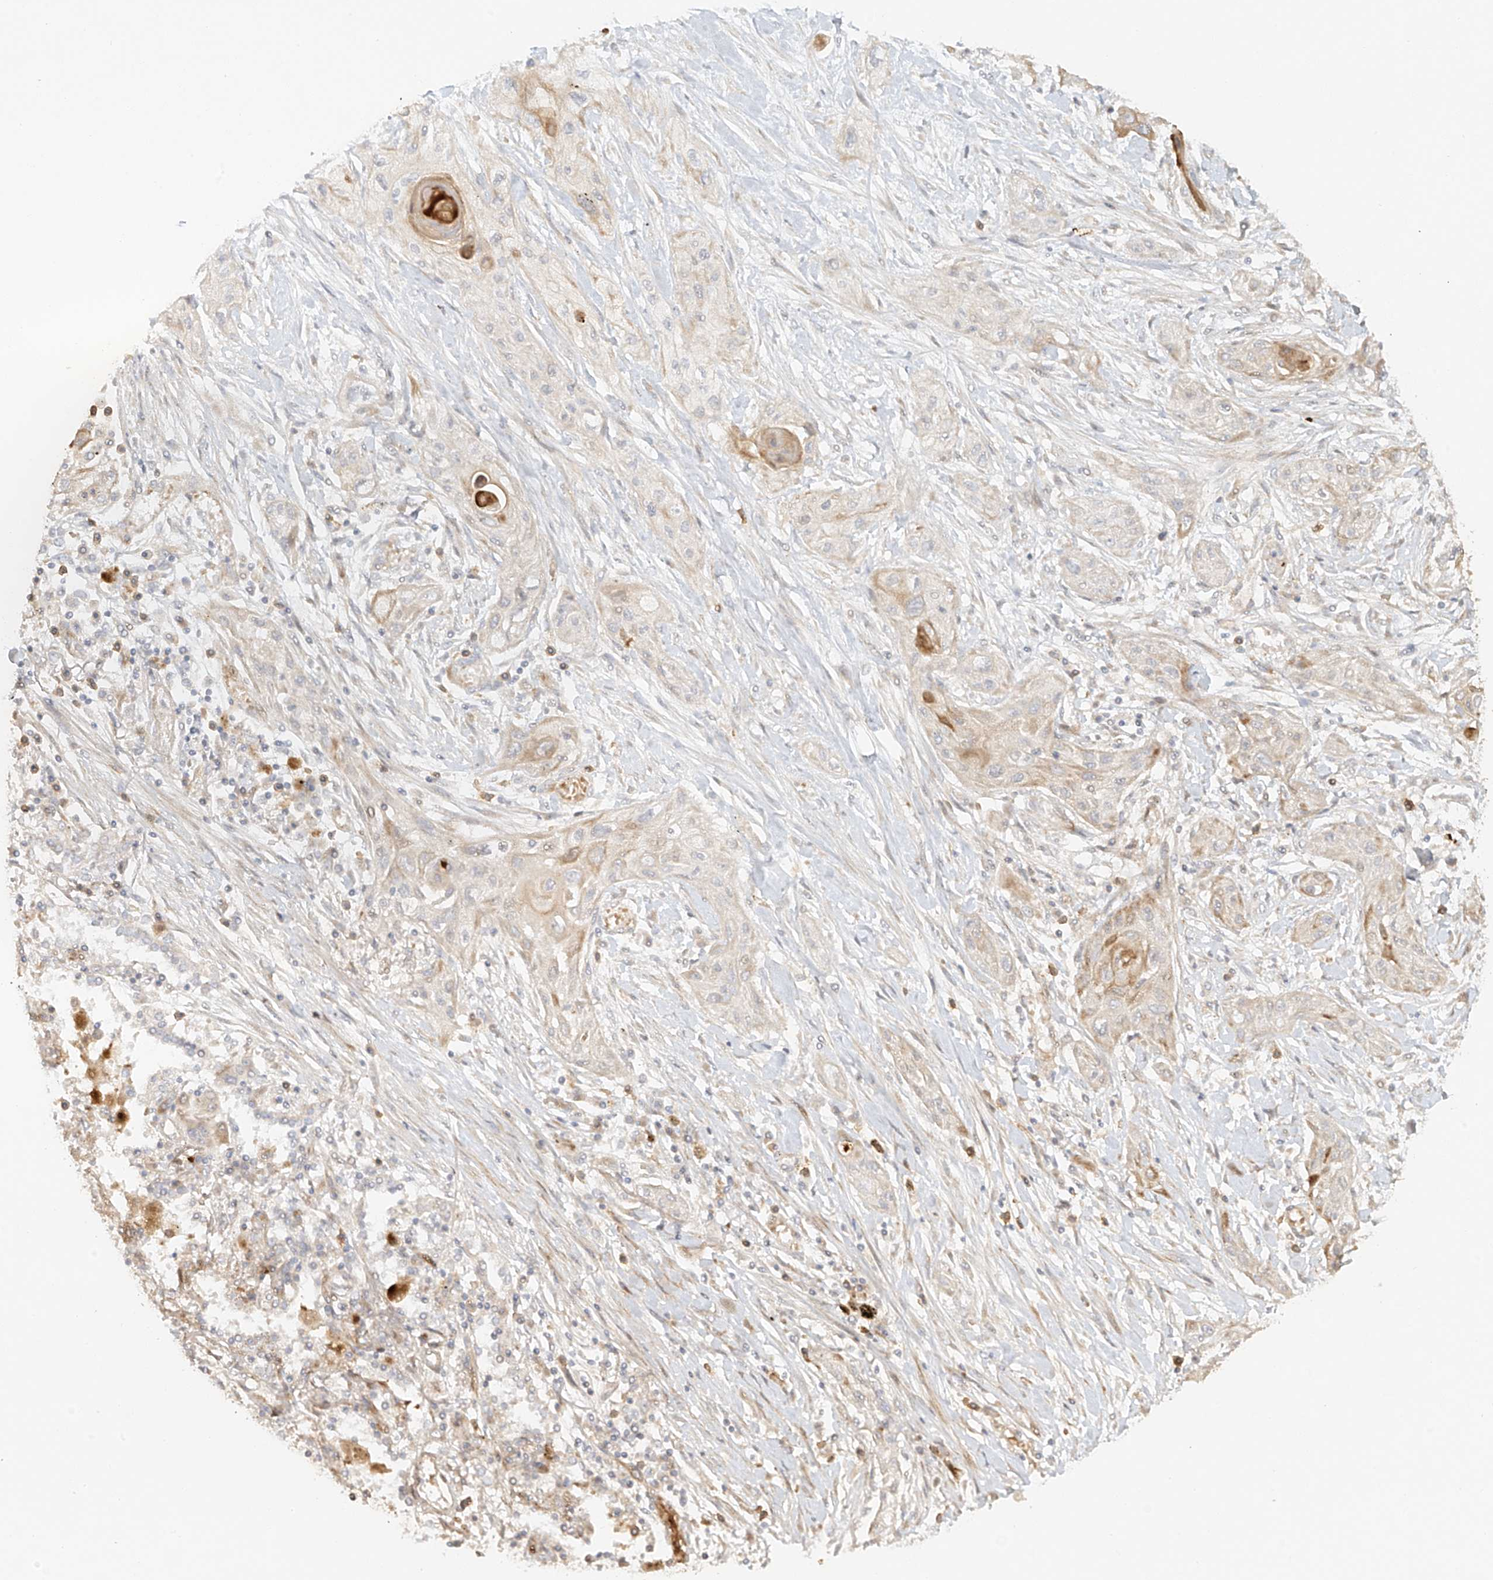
{"staining": {"intensity": "weak", "quantity": "<25%", "location": "cytoplasmic/membranous"}, "tissue": "lung cancer", "cell_type": "Tumor cells", "image_type": "cancer", "snomed": [{"axis": "morphology", "description": "Squamous cell carcinoma, NOS"}, {"axis": "topography", "description": "Lung"}], "caption": "Squamous cell carcinoma (lung) was stained to show a protein in brown. There is no significant staining in tumor cells. Brightfield microscopy of immunohistochemistry stained with DAB (3,3'-diaminobenzidine) (brown) and hematoxylin (blue), captured at high magnification.", "gene": "MIPEP", "patient": {"sex": "female", "age": 47}}